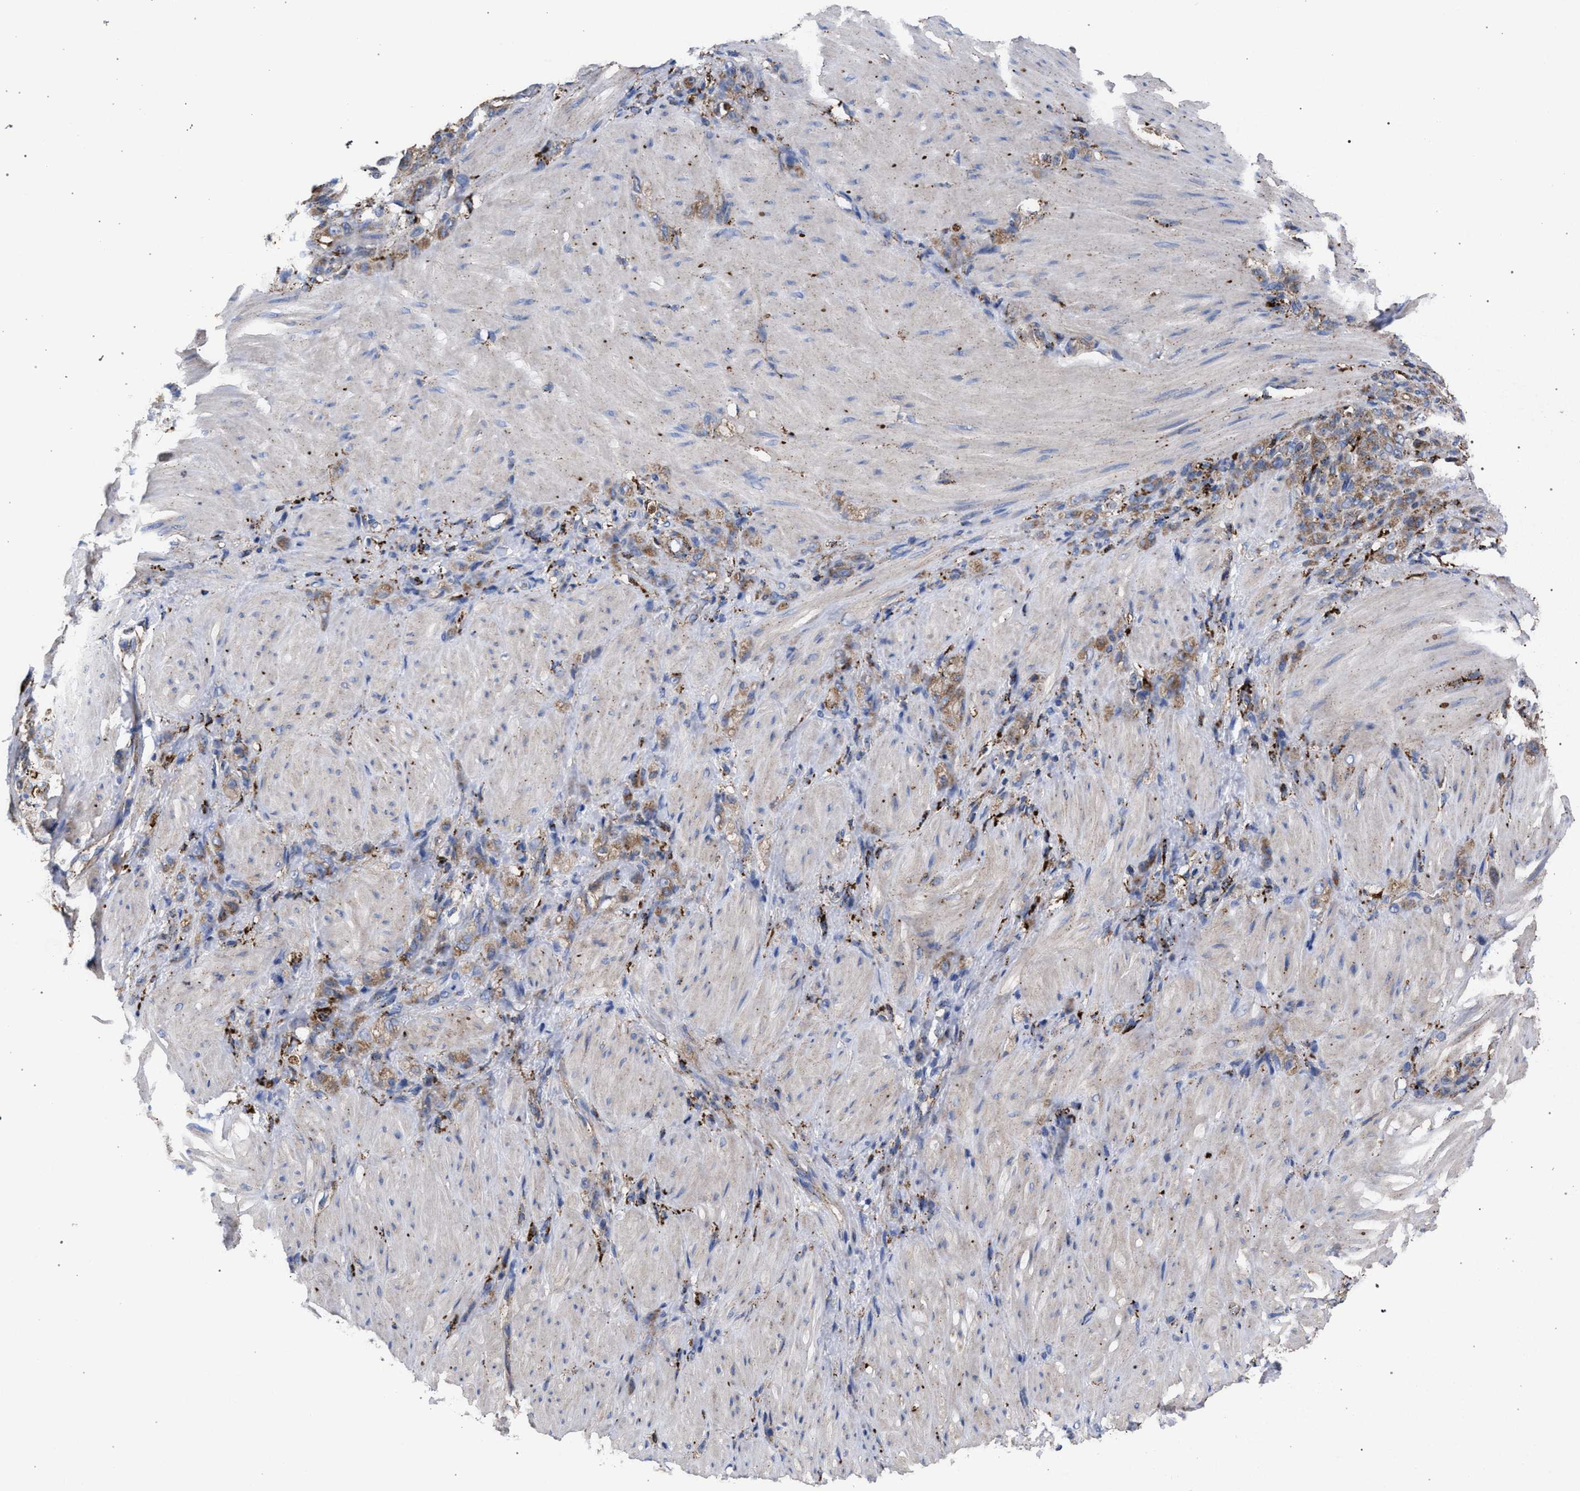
{"staining": {"intensity": "moderate", "quantity": ">75%", "location": "cytoplasmic/membranous"}, "tissue": "stomach cancer", "cell_type": "Tumor cells", "image_type": "cancer", "snomed": [{"axis": "morphology", "description": "Normal tissue, NOS"}, {"axis": "morphology", "description": "Adenocarcinoma, NOS"}, {"axis": "topography", "description": "Stomach"}], "caption": "Human adenocarcinoma (stomach) stained with a protein marker exhibits moderate staining in tumor cells.", "gene": "PPT1", "patient": {"sex": "male", "age": 82}}